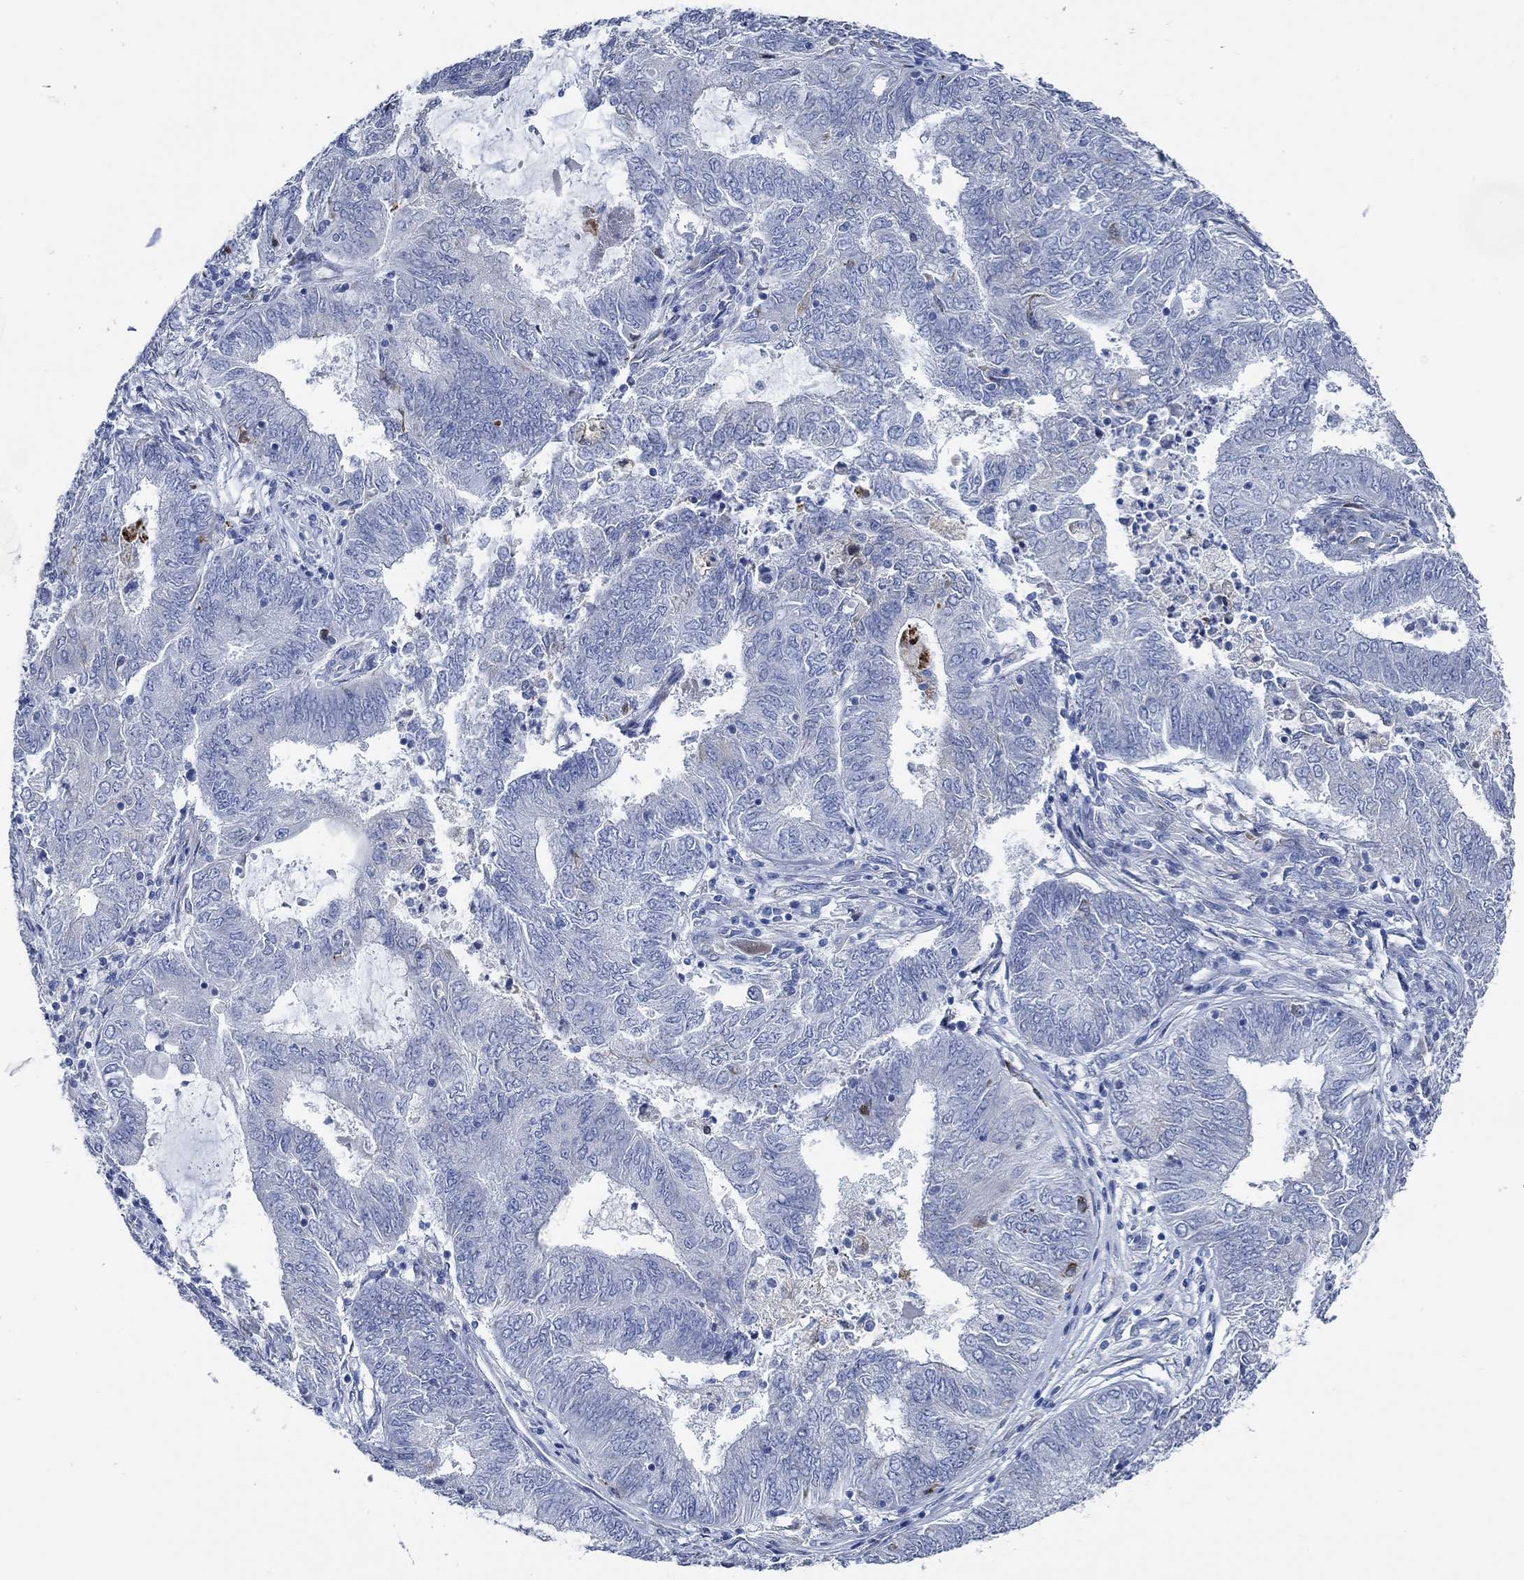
{"staining": {"intensity": "strong", "quantity": "<25%", "location": "cytoplasmic/membranous"}, "tissue": "endometrial cancer", "cell_type": "Tumor cells", "image_type": "cancer", "snomed": [{"axis": "morphology", "description": "Adenocarcinoma, NOS"}, {"axis": "topography", "description": "Endometrium"}], "caption": "Strong cytoplasmic/membranous expression is appreciated in approximately <25% of tumor cells in endometrial cancer.", "gene": "HECW2", "patient": {"sex": "female", "age": 62}}